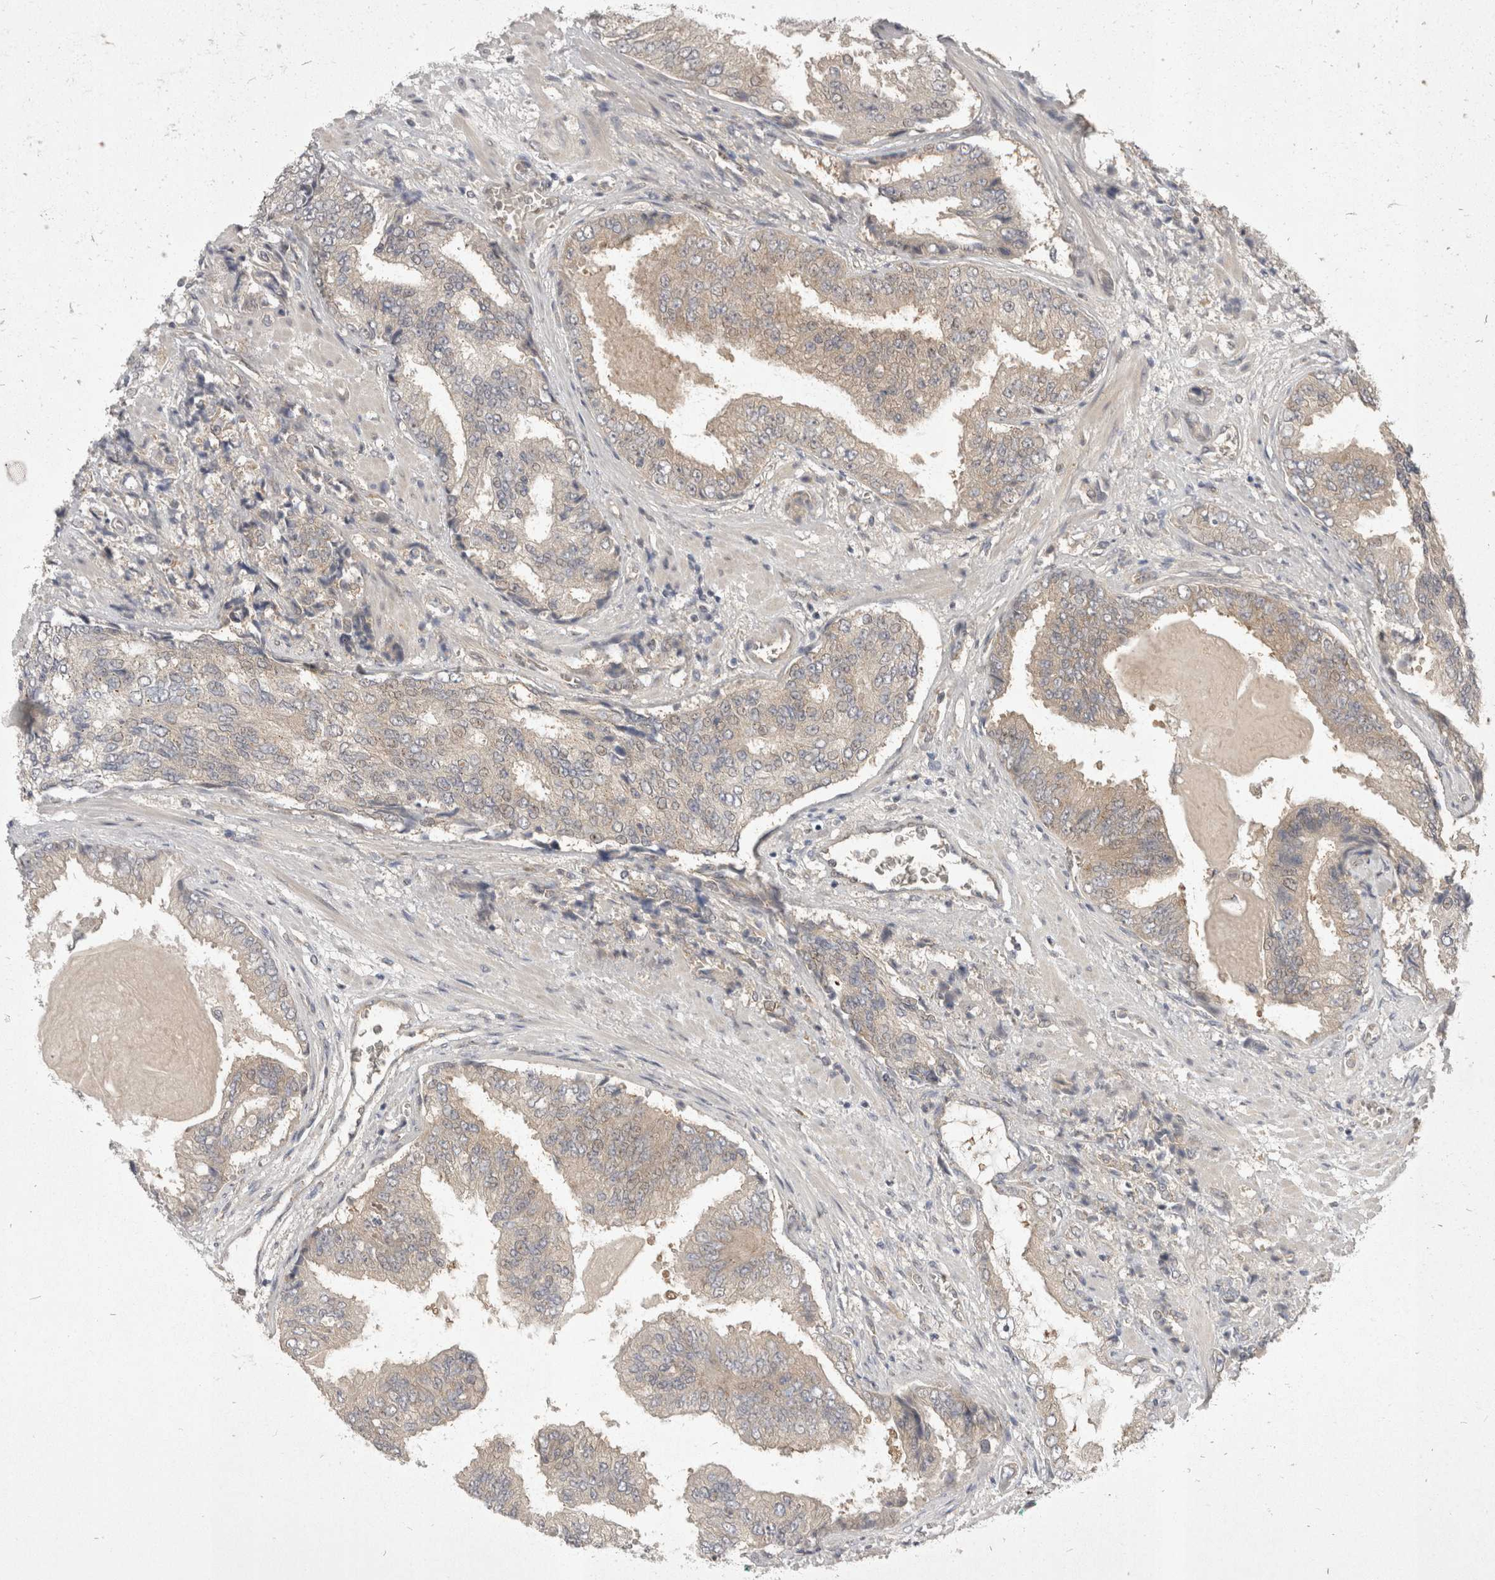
{"staining": {"intensity": "weak", "quantity": "<25%", "location": "cytoplasmic/membranous"}, "tissue": "prostate cancer", "cell_type": "Tumor cells", "image_type": "cancer", "snomed": [{"axis": "morphology", "description": "Adenocarcinoma, High grade"}, {"axis": "topography", "description": "Prostate"}], "caption": "Immunohistochemistry (IHC) of human prostate cancer reveals no expression in tumor cells.", "gene": "EIF4G3", "patient": {"sex": "male", "age": 58}}